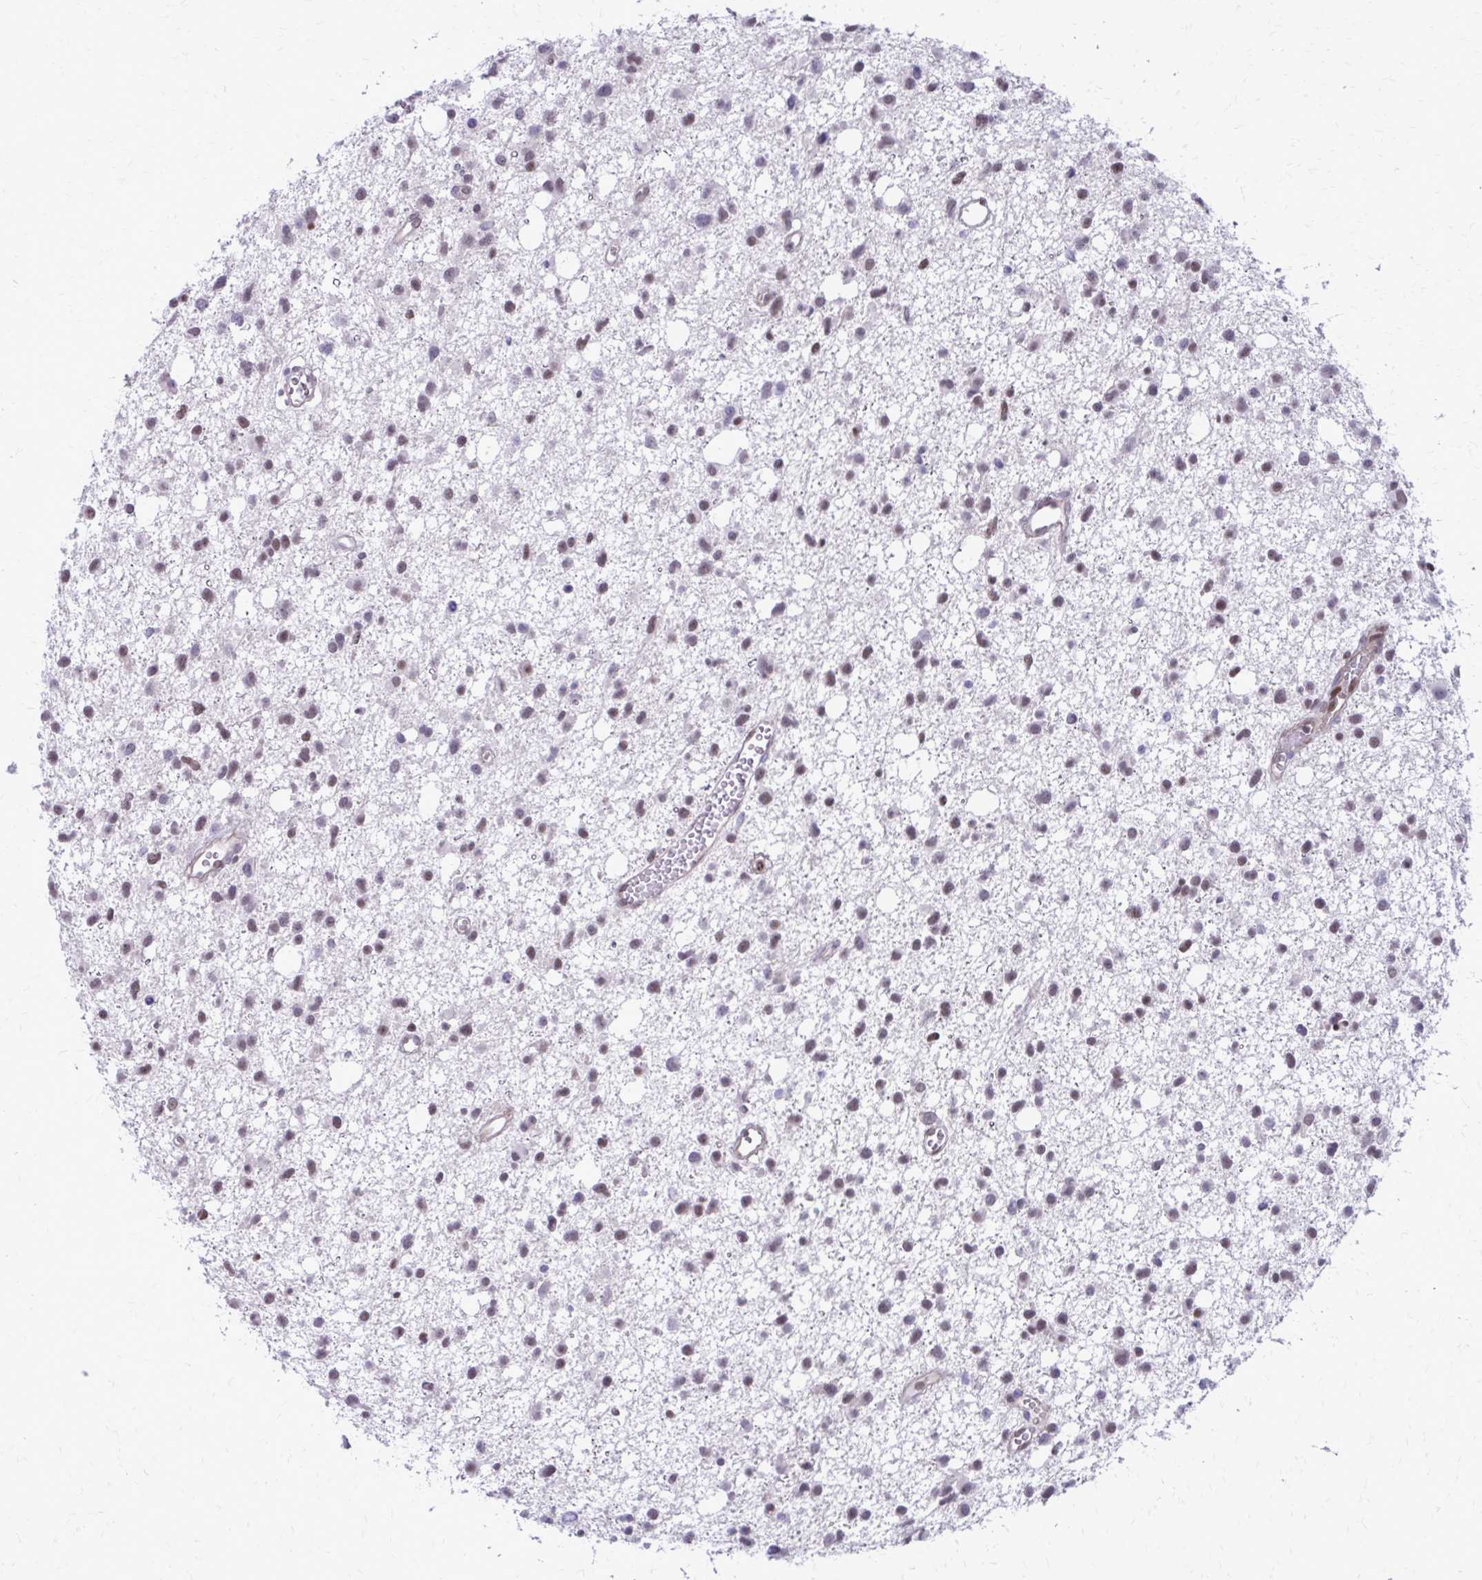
{"staining": {"intensity": "weak", "quantity": "25%-75%", "location": "nuclear"}, "tissue": "glioma", "cell_type": "Tumor cells", "image_type": "cancer", "snomed": [{"axis": "morphology", "description": "Glioma, malignant, High grade"}, {"axis": "topography", "description": "Brain"}], "caption": "Immunohistochemical staining of glioma exhibits weak nuclear protein expression in about 25%-75% of tumor cells. Nuclei are stained in blue.", "gene": "ANKRD30B", "patient": {"sex": "male", "age": 23}}